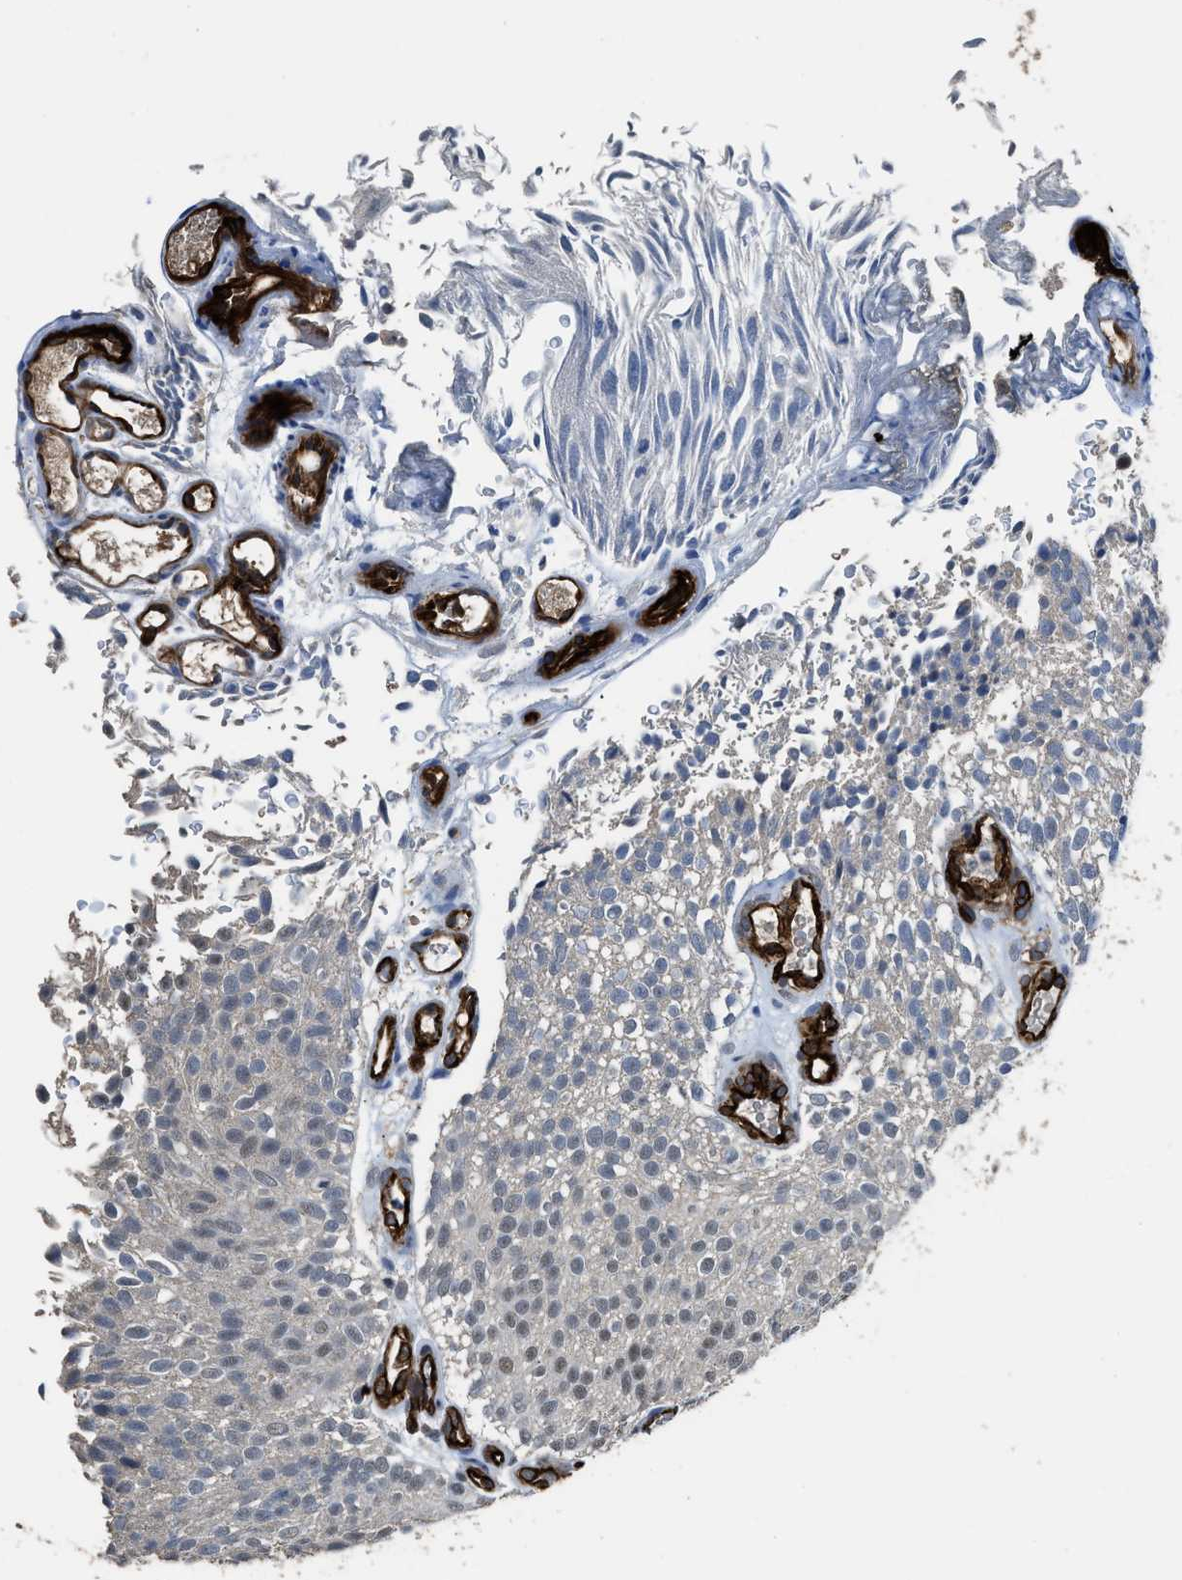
{"staining": {"intensity": "weak", "quantity": "25%-75%", "location": "nuclear"}, "tissue": "urothelial cancer", "cell_type": "Tumor cells", "image_type": "cancer", "snomed": [{"axis": "morphology", "description": "Urothelial carcinoma, Low grade"}, {"axis": "topography", "description": "Urinary bladder"}], "caption": "Urothelial carcinoma (low-grade) stained with IHC exhibits weak nuclear expression in approximately 25%-75% of tumor cells. The protein of interest is shown in brown color, while the nuclei are stained blue.", "gene": "SYNM", "patient": {"sex": "male", "age": 78}}